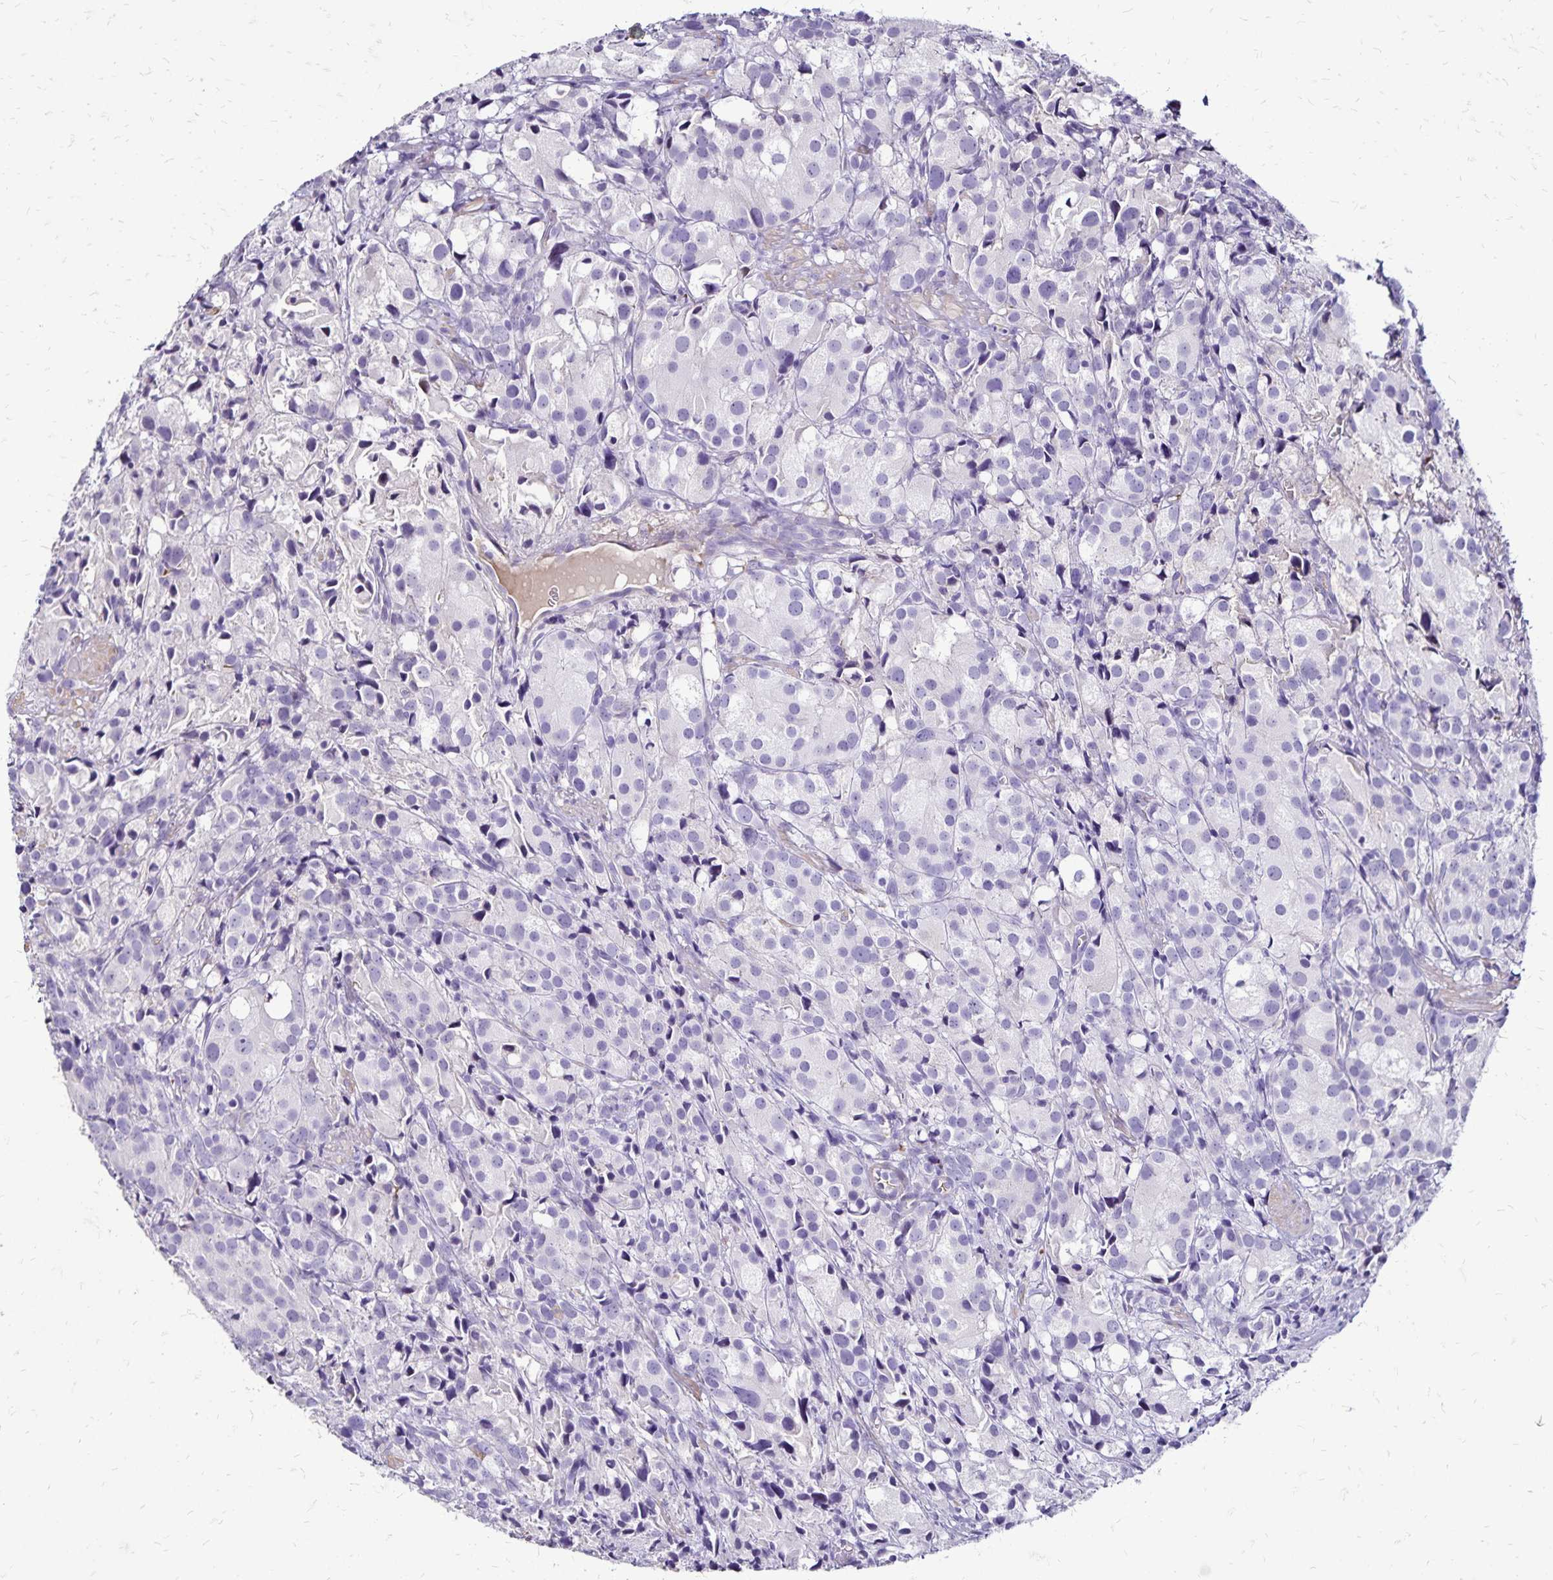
{"staining": {"intensity": "negative", "quantity": "none", "location": "none"}, "tissue": "prostate cancer", "cell_type": "Tumor cells", "image_type": "cancer", "snomed": [{"axis": "morphology", "description": "Adenocarcinoma, High grade"}, {"axis": "topography", "description": "Prostate"}], "caption": "Image shows no protein staining in tumor cells of high-grade adenocarcinoma (prostate) tissue.", "gene": "KISS1", "patient": {"sex": "male", "age": 86}}